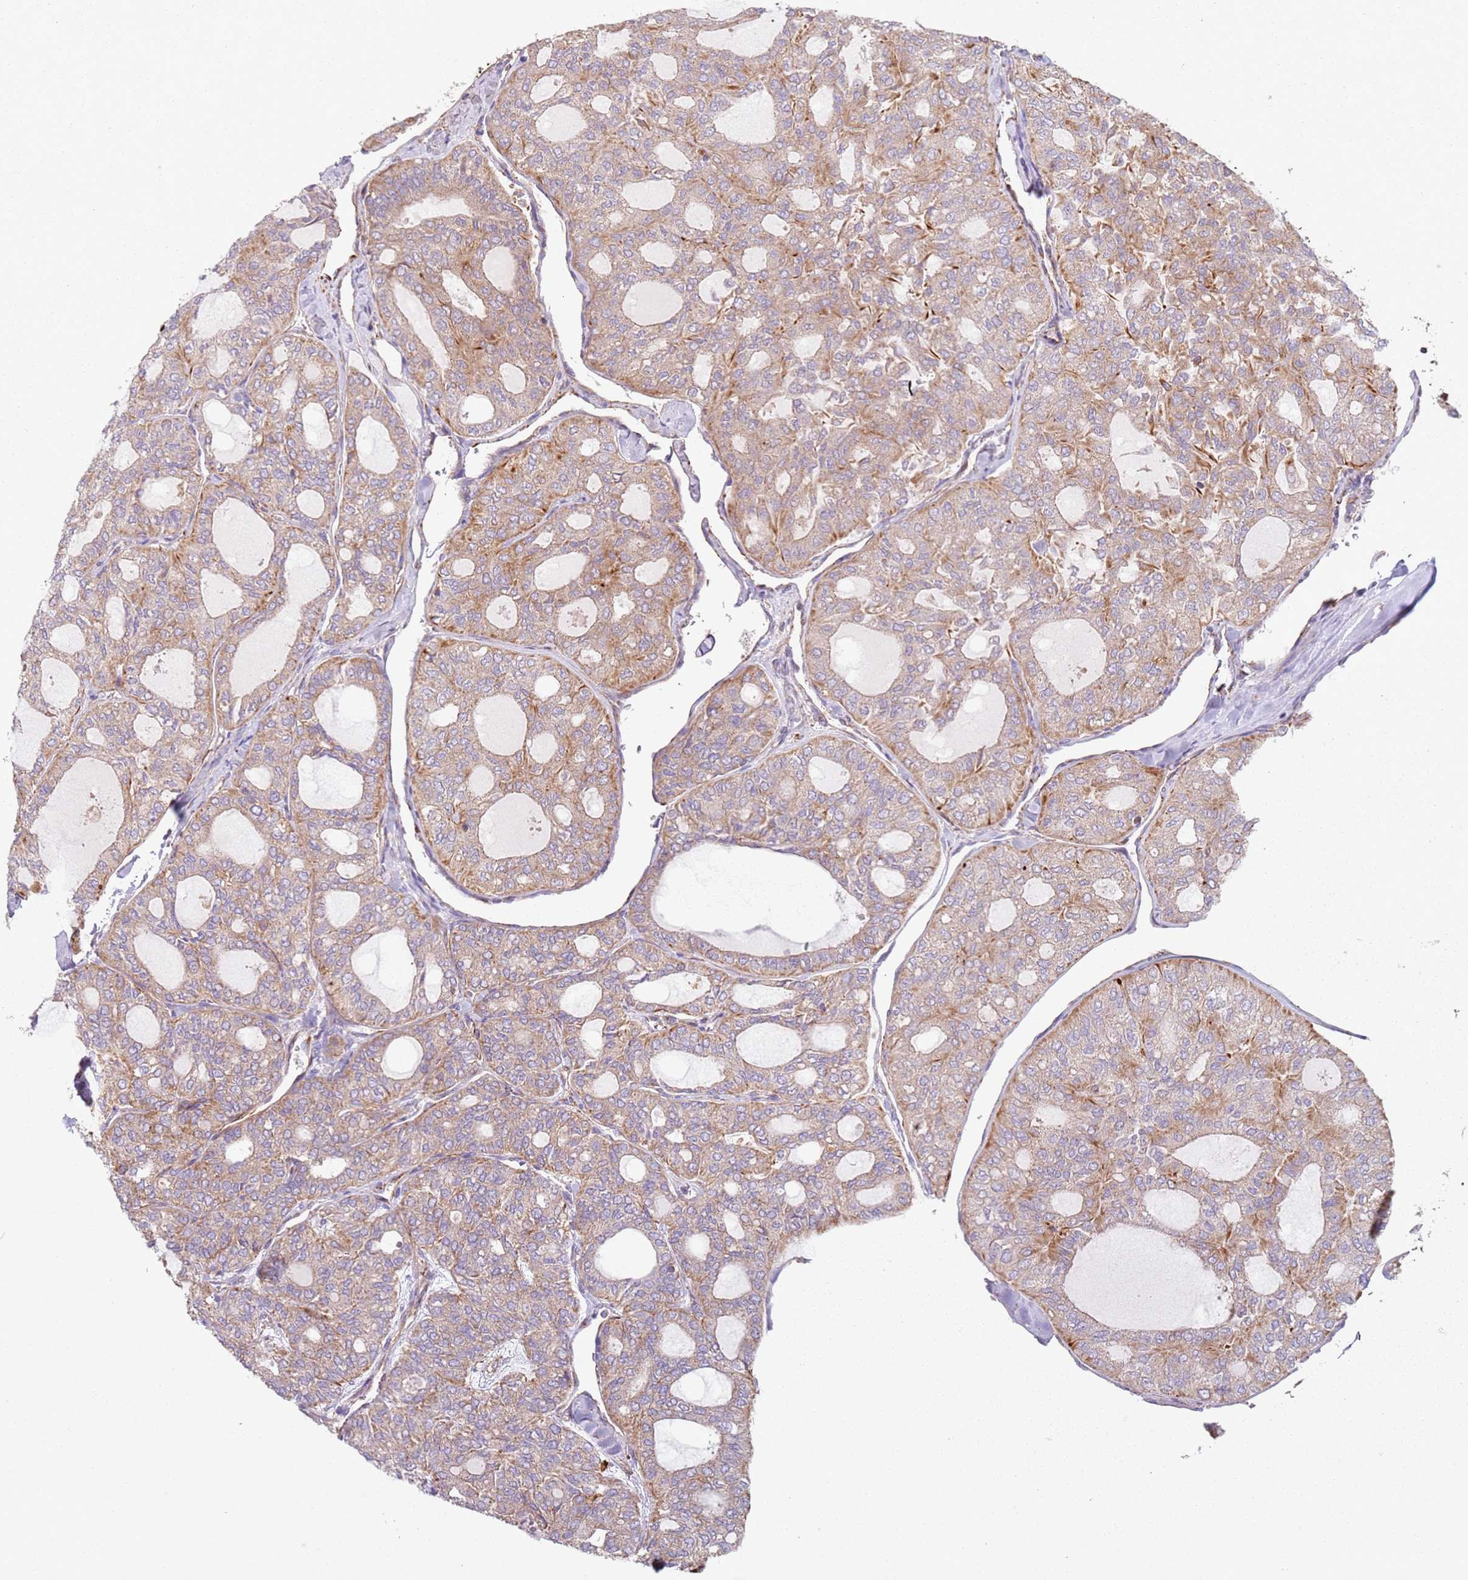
{"staining": {"intensity": "moderate", "quantity": ">75%", "location": "cytoplasmic/membranous"}, "tissue": "thyroid cancer", "cell_type": "Tumor cells", "image_type": "cancer", "snomed": [{"axis": "morphology", "description": "Follicular adenoma carcinoma, NOS"}, {"axis": "topography", "description": "Thyroid gland"}], "caption": "Protein staining of thyroid cancer tissue shows moderate cytoplasmic/membranous positivity in about >75% of tumor cells.", "gene": "SNAPIN", "patient": {"sex": "male", "age": 75}}